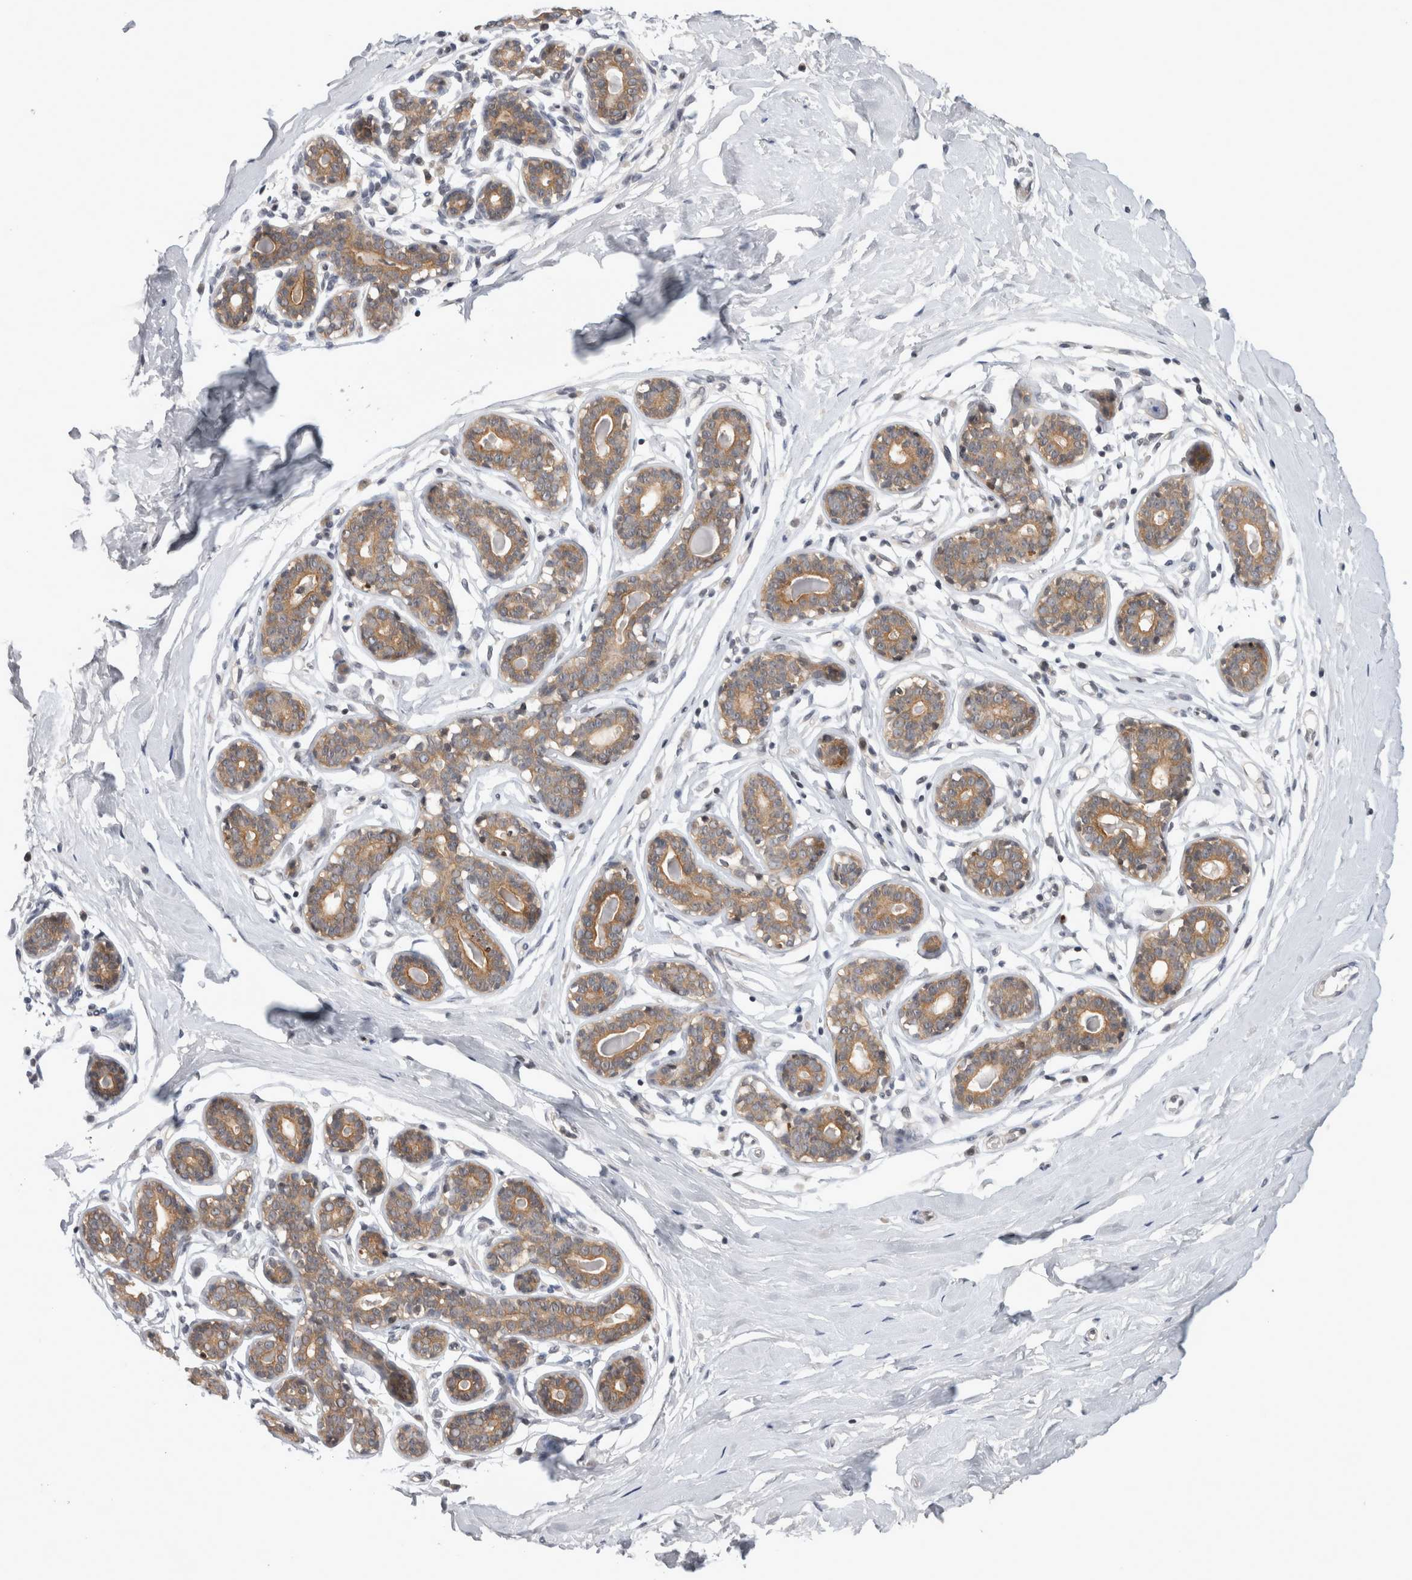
{"staining": {"intensity": "moderate", "quantity": ">75%", "location": "cytoplasmic/membranous"}, "tissue": "breast", "cell_type": "Glandular cells", "image_type": "normal", "snomed": [{"axis": "morphology", "description": "Normal tissue, NOS"}, {"axis": "topography", "description": "Breast"}], "caption": "The image displays staining of normal breast, revealing moderate cytoplasmic/membranous protein expression (brown color) within glandular cells.", "gene": "PSMB2", "patient": {"sex": "female", "age": 23}}